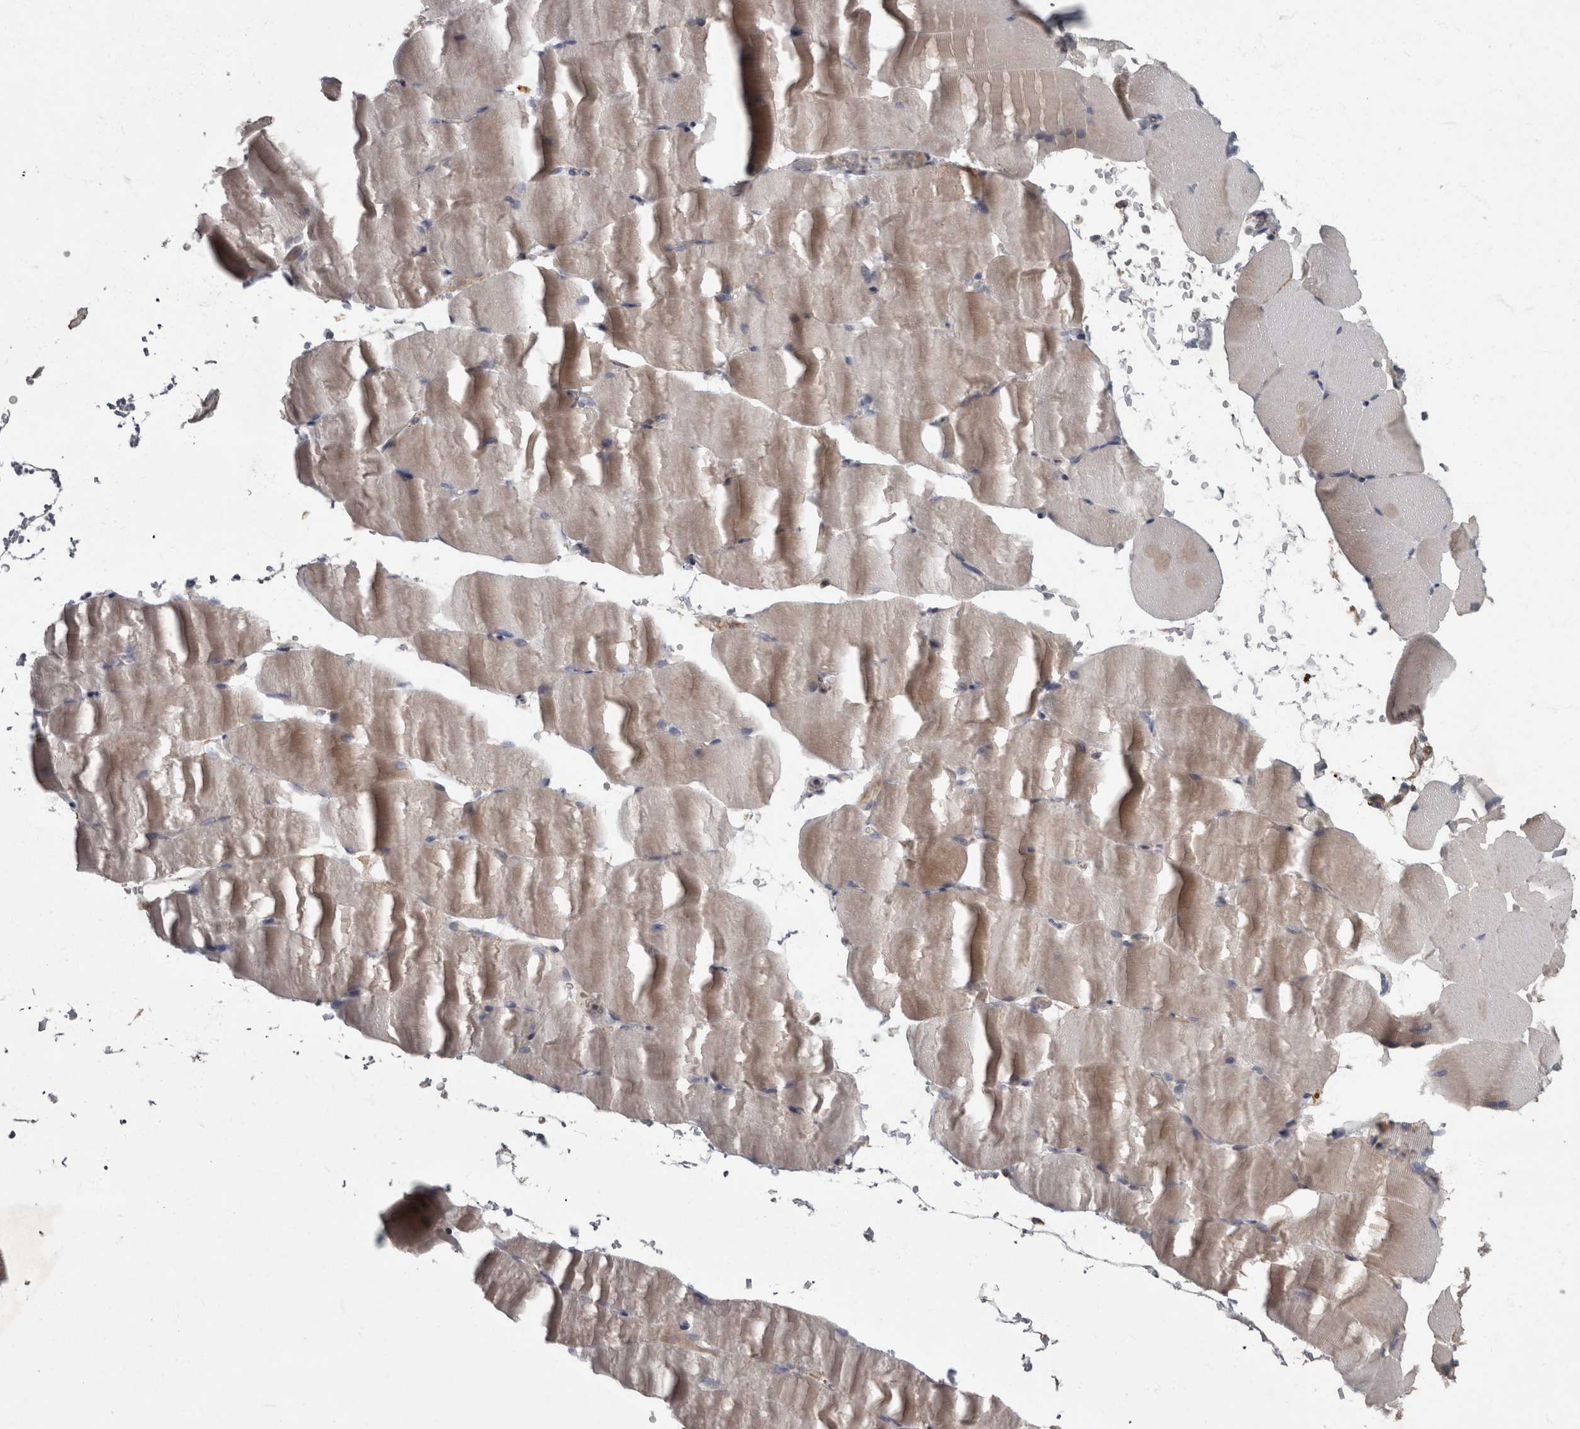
{"staining": {"intensity": "weak", "quantity": "25%-75%", "location": "cytoplasmic/membranous"}, "tissue": "skeletal muscle", "cell_type": "Myocytes", "image_type": "normal", "snomed": [{"axis": "morphology", "description": "Normal tissue, NOS"}, {"axis": "topography", "description": "Skeletal muscle"}, {"axis": "topography", "description": "Parathyroid gland"}], "caption": "Normal skeletal muscle exhibits weak cytoplasmic/membranous staining in approximately 25%-75% of myocytes.", "gene": "PPP1R3C", "patient": {"sex": "female", "age": 37}}